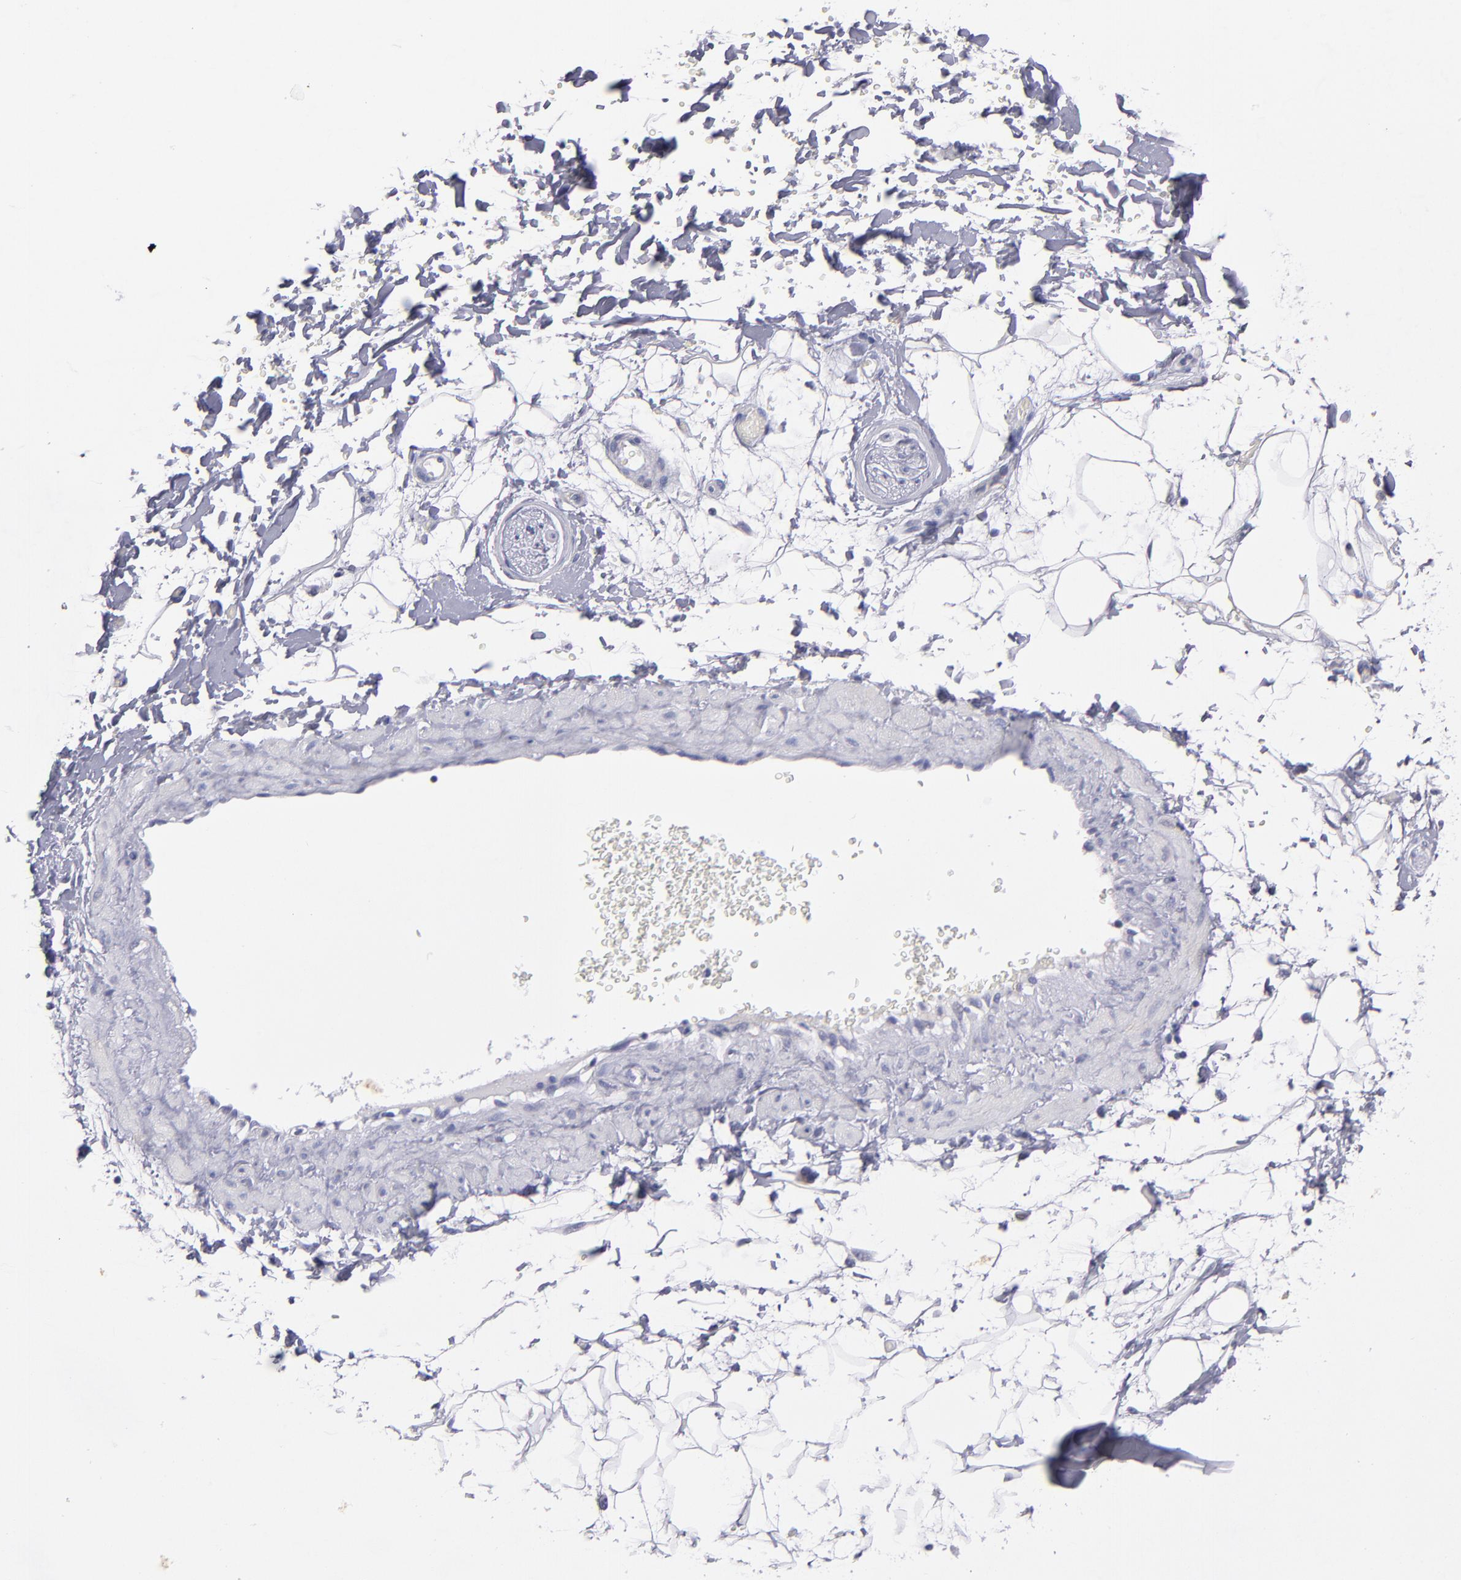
{"staining": {"intensity": "negative", "quantity": "none", "location": "none"}, "tissue": "adipose tissue", "cell_type": "Adipocytes", "image_type": "normal", "snomed": [{"axis": "morphology", "description": "Normal tissue, NOS"}, {"axis": "topography", "description": "Soft tissue"}], "caption": "Immunohistochemical staining of unremarkable human adipose tissue reveals no significant expression in adipocytes.", "gene": "CDH3", "patient": {"sex": "male", "age": 72}}